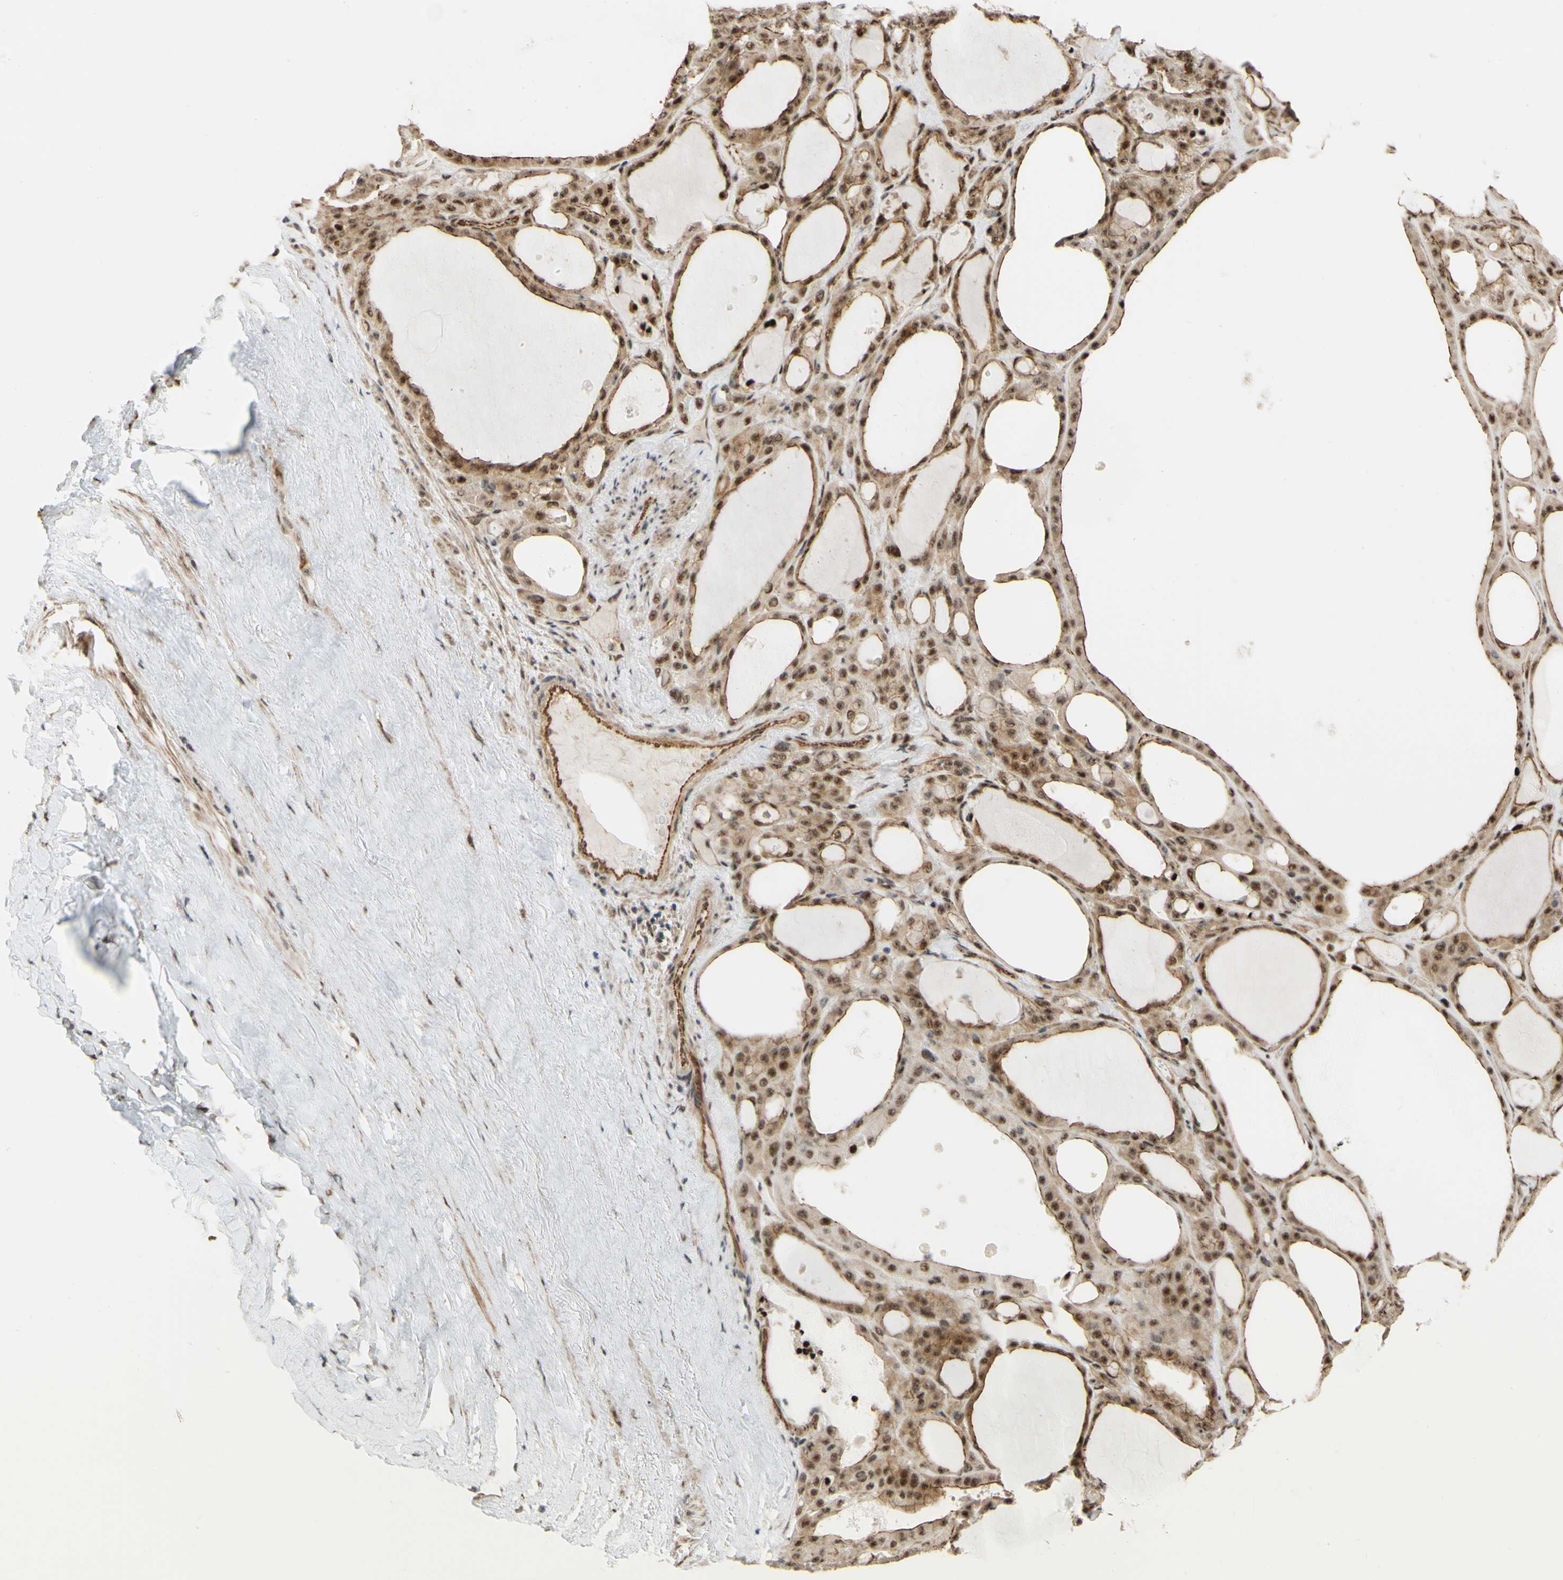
{"staining": {"intensity": "strong", "quantity": ">75%", "location": "nuclear"}, "tissue": "thyroid gland", "cell_type": "Glandular cells", "image_type": "normal", "snomed": [{"axis": "morphology", "description": "Normal tissue, NOS"}, {"axis": "morphology", "description": "Carcinoma, NOS"}, {"axis": "topography", "description": "Thyroid gland"}], "caption": "Thyroid gland stained with DAB immunohistochemistry reveals high levels of strong nuclear positivity in about >75% of glandular cells.", "gene": "SAP18", "patient": {"sex": "female", "age": 86}}